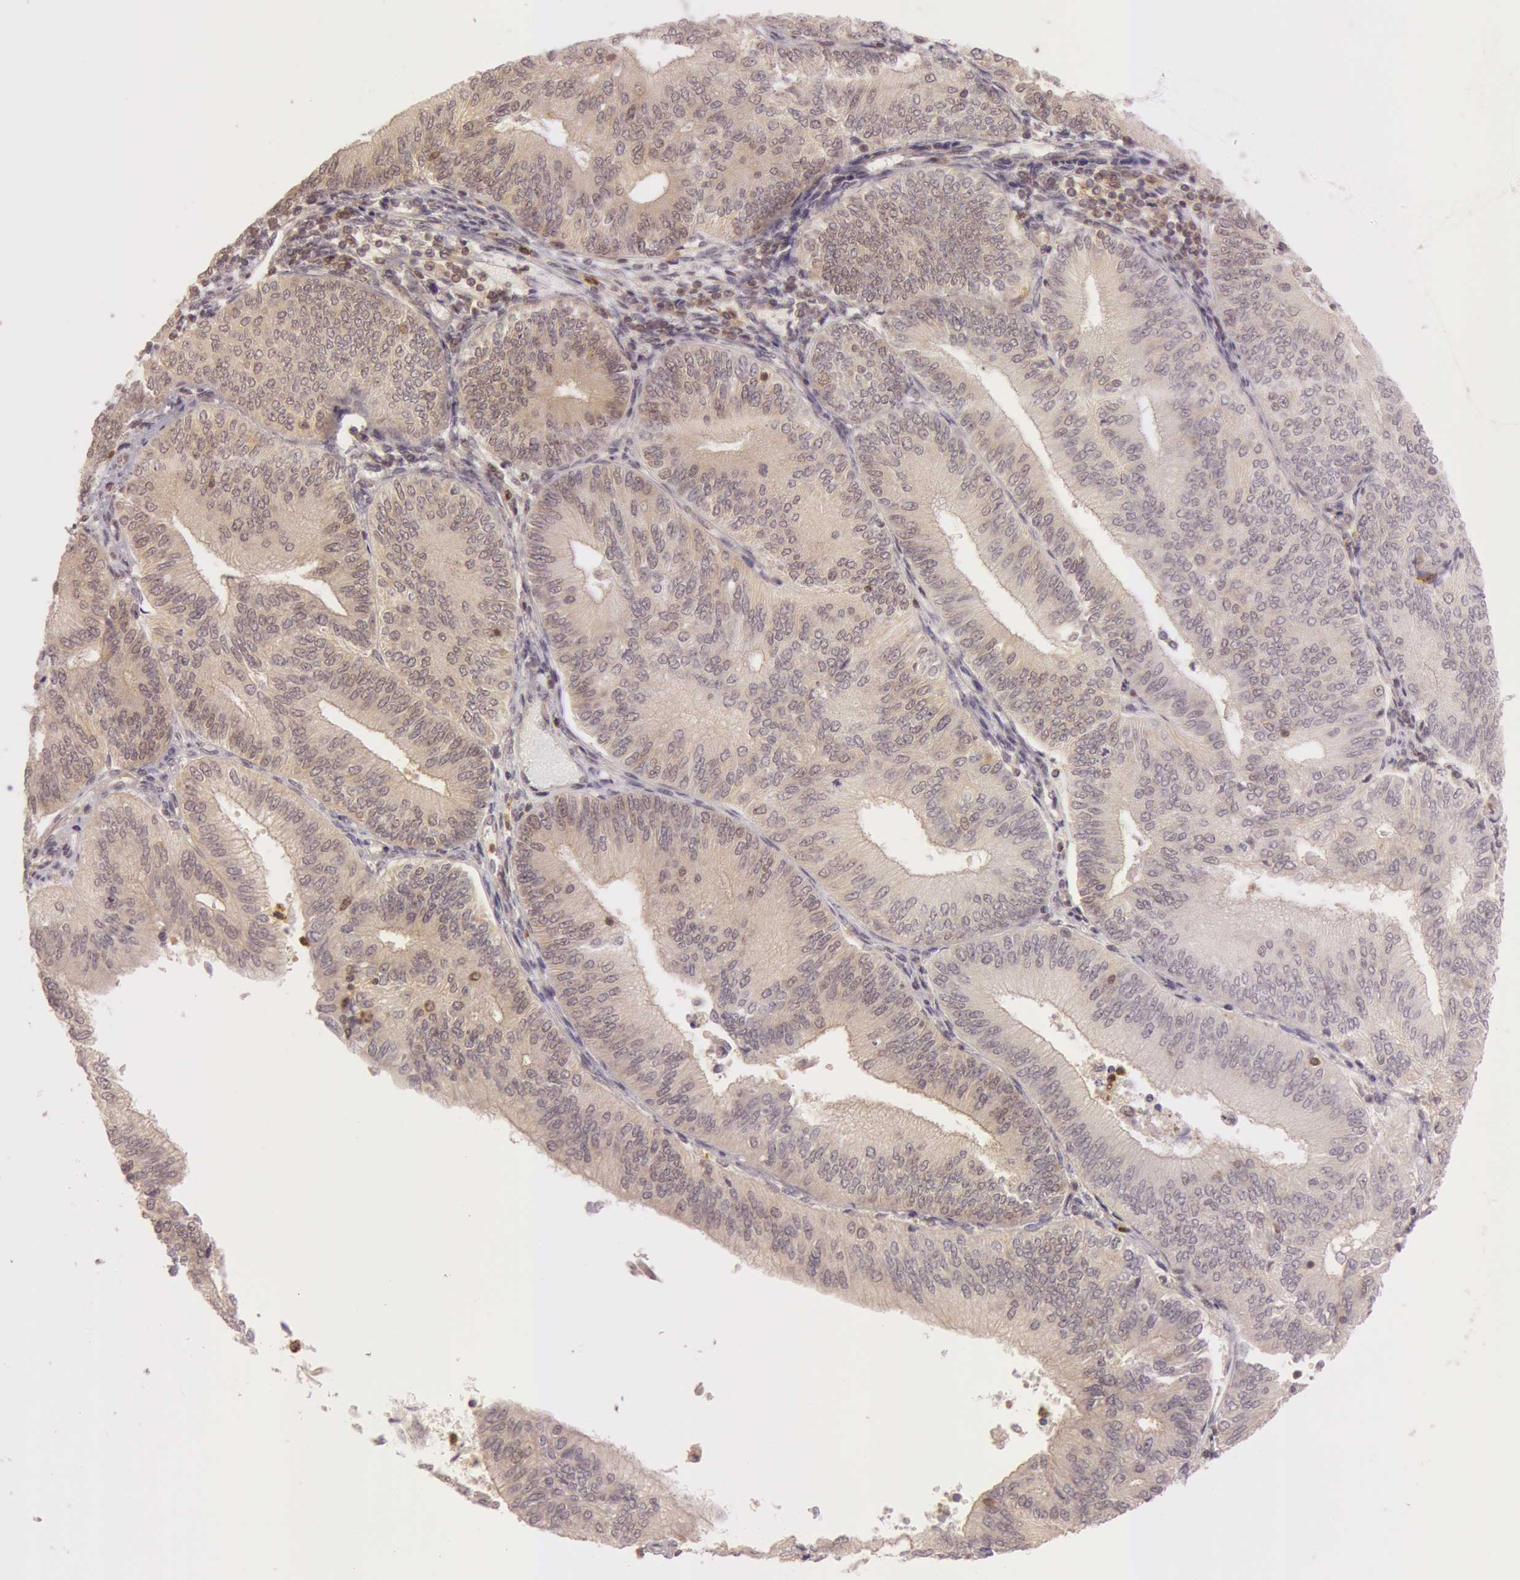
{"staining": {"intensity": "moderate", "quantity": ">75%", "location": "cytoplasmic/membranous"}, "tissue": "endometrial cancer", "cell_type": "Tumor cells", "image_type": "cancer", "snomed": [{"axis": "morphology", "description": "Adenocarcinoma, NOS"}, {"axis": "topography", "description": "Endometrium"}], "caption": "A histopathology image of endometrial cancer stained for a protein reveals moderate cytoplasmic/membranous brown staining in tumor cells.", "gene": "ATG2B", "patient": {"sex": "female", "age": 55}}